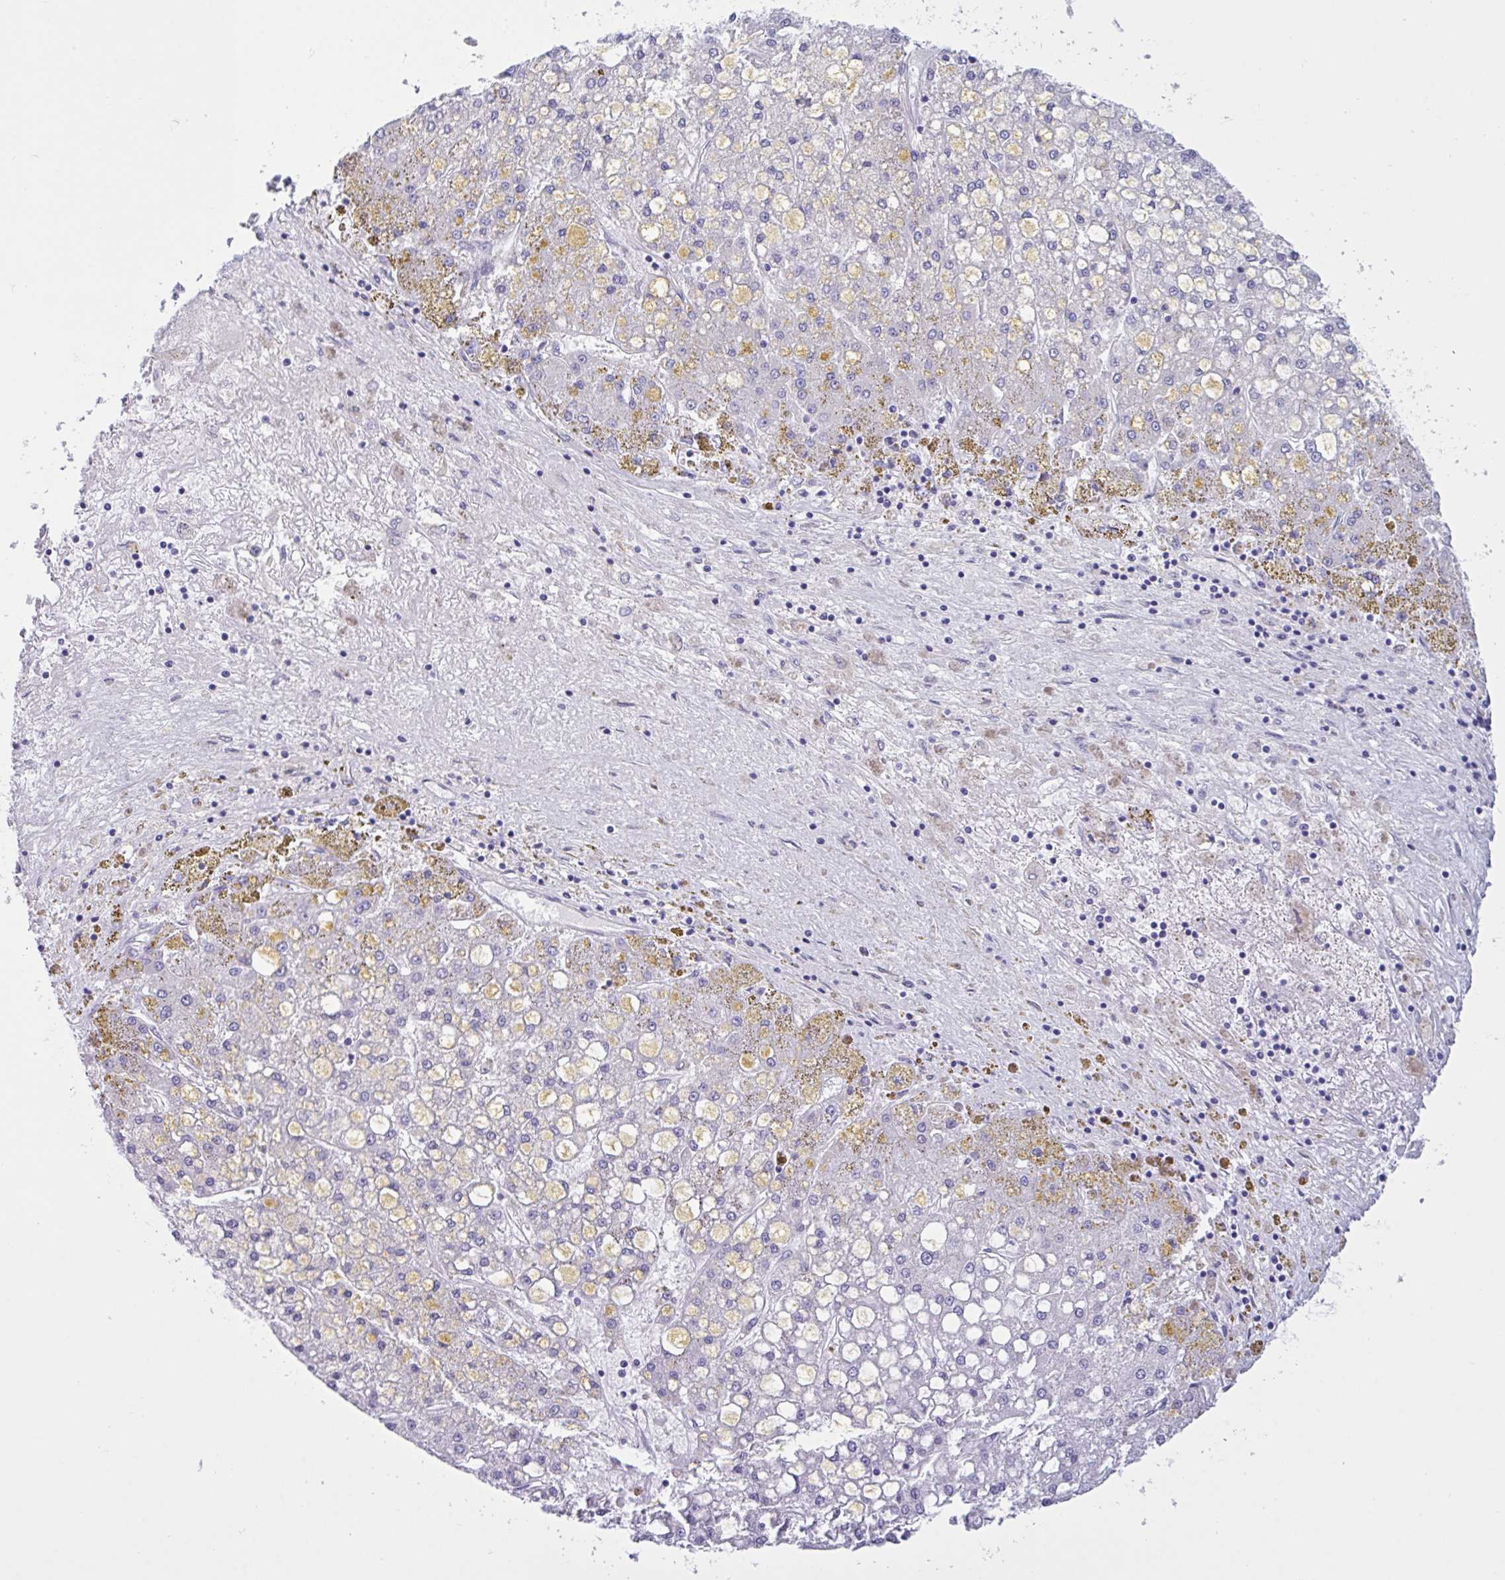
{"staining": {"intensity": "negative", "quantity": "none", "location": "none"}, "tissue": "liver cancer", "cell_type": "Tumor cells", "image_type": "cancer", "snomed": [{"axis": "morphology", "description": "Carcinoma, Hepatocellular, NOS"}, {"axis": "topography", "description": "Liver"}], "caption": "Image shows no protein expression in tumor cells of liver hepatocellular carcinoma tissue. (DAB (3,3'-diaminobenzidine) immunohistochemistry (IHC) visualized using brightfield microscopy, high magnification).", "gene": "OXLD1", "patient": {"sex": "male", "age": 67}}